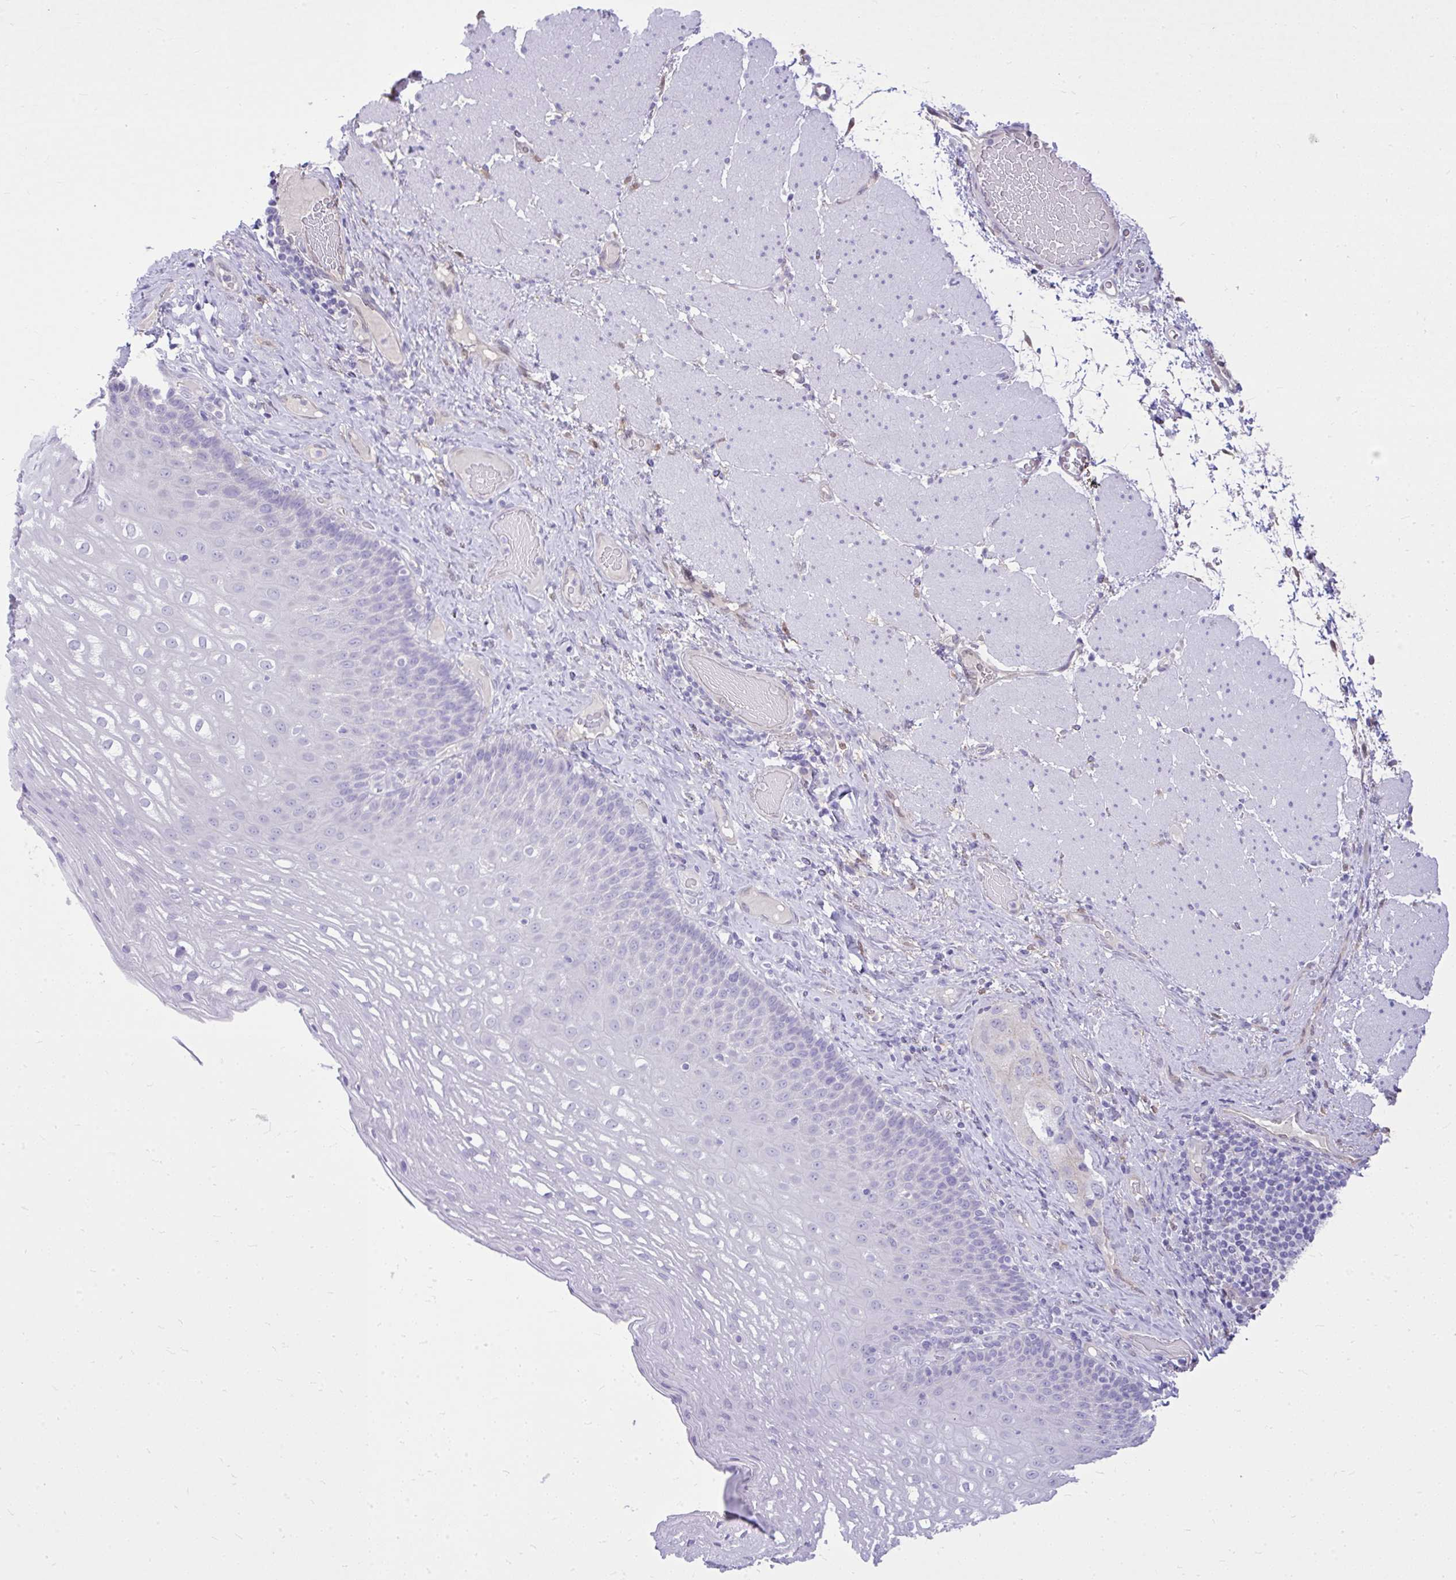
{"staining": {"intensity": "negative", "quantity": "none", "location": "none"}, "tissue": "esophagus", "cell_type": "Squamous epithelial cells", "image_type": "normal", "snomed": [{"axis": "morphology", "description": "Normal tissue, NOS"}, {"axis": "topography", "description": "Esophagus"}], "caption": "DAB immunohistochemical staining of unremarkable esophagus displays no significant positivity in squamous epithelial cells.", "gene": "NNMT", "patient": {"sex": "male", "age": 62}}